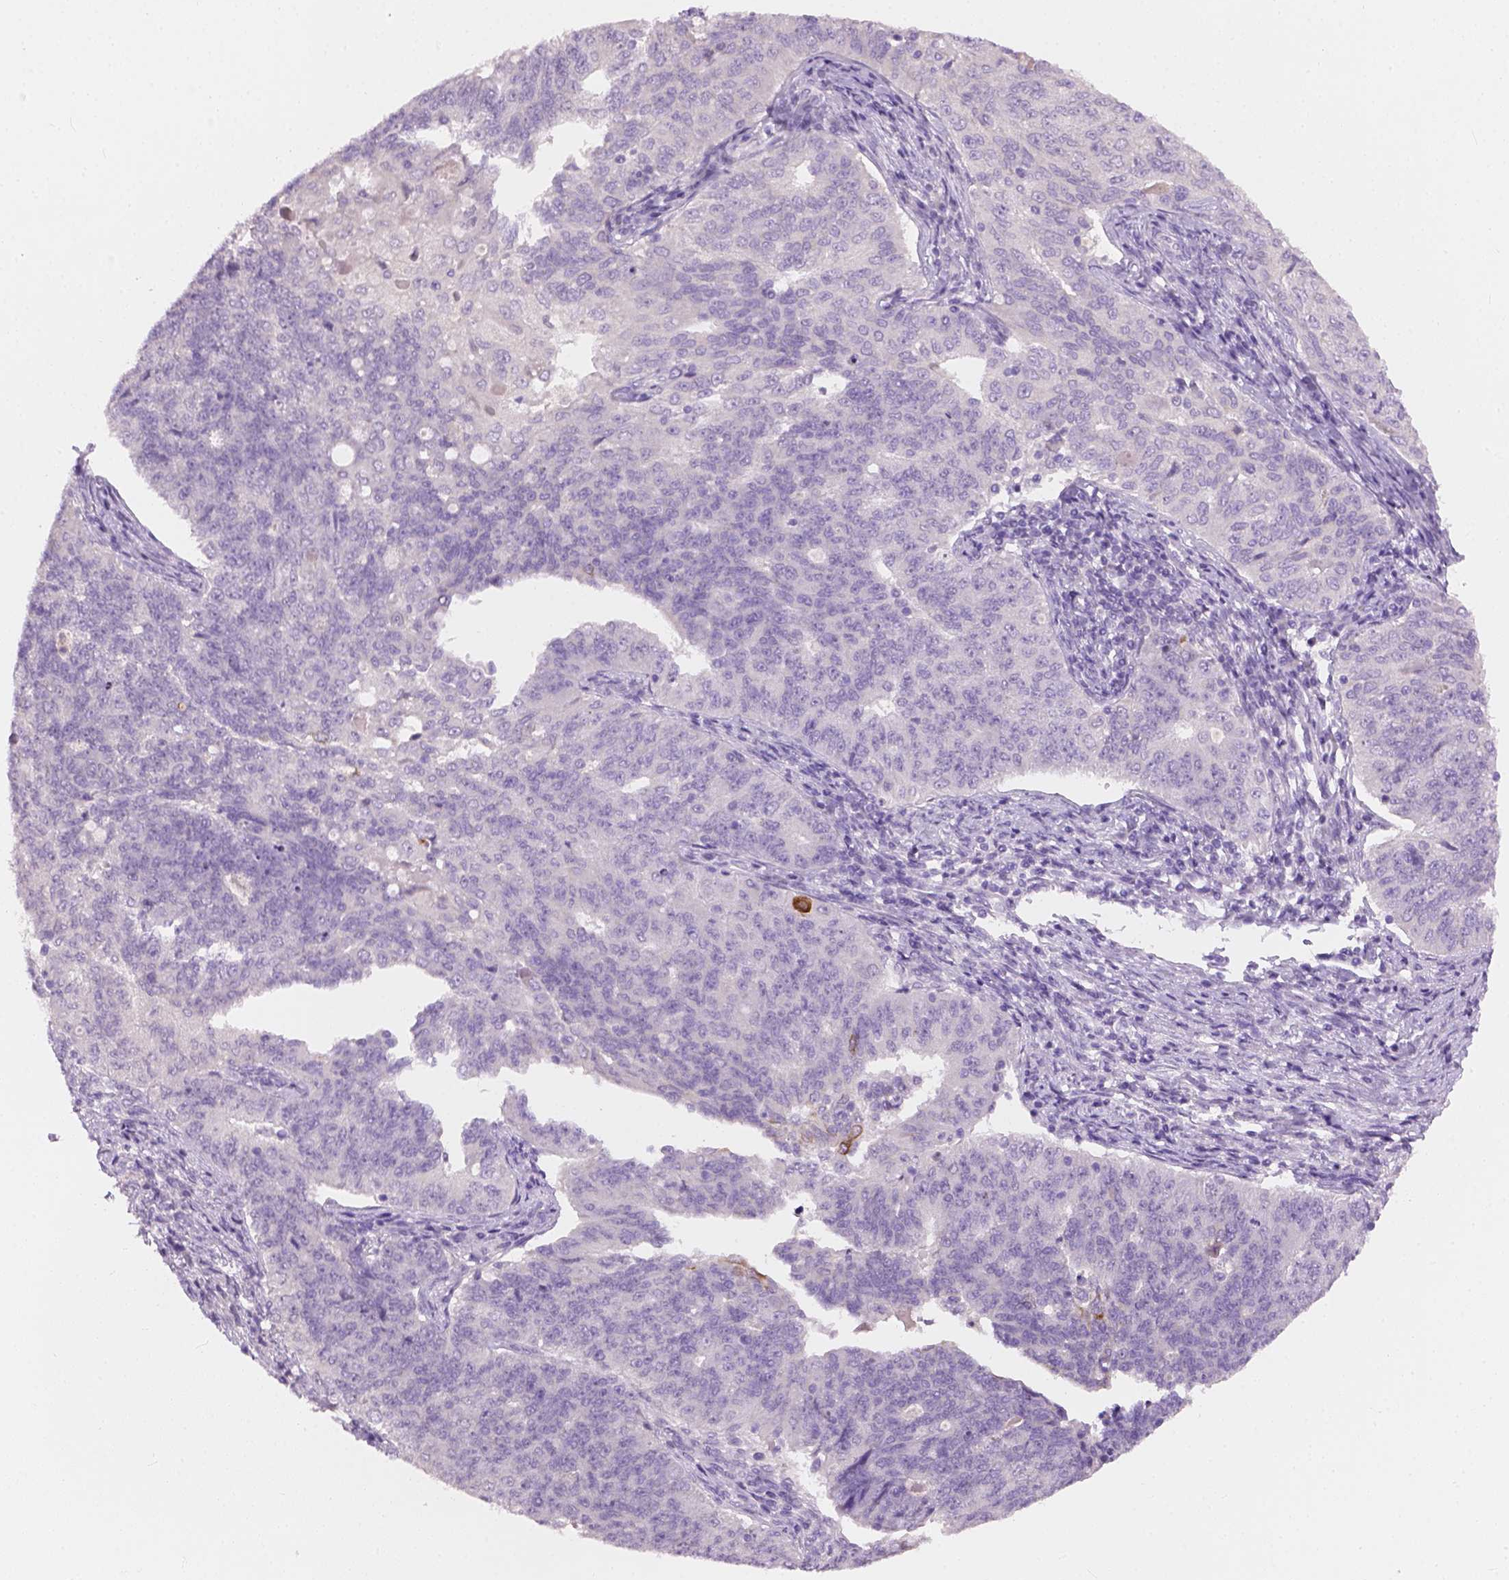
{"staining": {"intensity": "negative", "quantity": "none", "location": "none"}, "tissue": "endometrial cancer", "cell_type": "Tumor cells", "image_type": "cancer", "snomed": [{"axis": "morphology", "description": "Adenocarcinoma, NOS"}, {"axis": "topography", "description": "Endometrium"}], "caption": "Human adenocarcinoma (endometrial) stained for a protein using immunohistochemistry (IHC) demonstrates no expression in tumor cells.", "gene": "KRT17", "patient": {"sex": "female", "age": 43}}